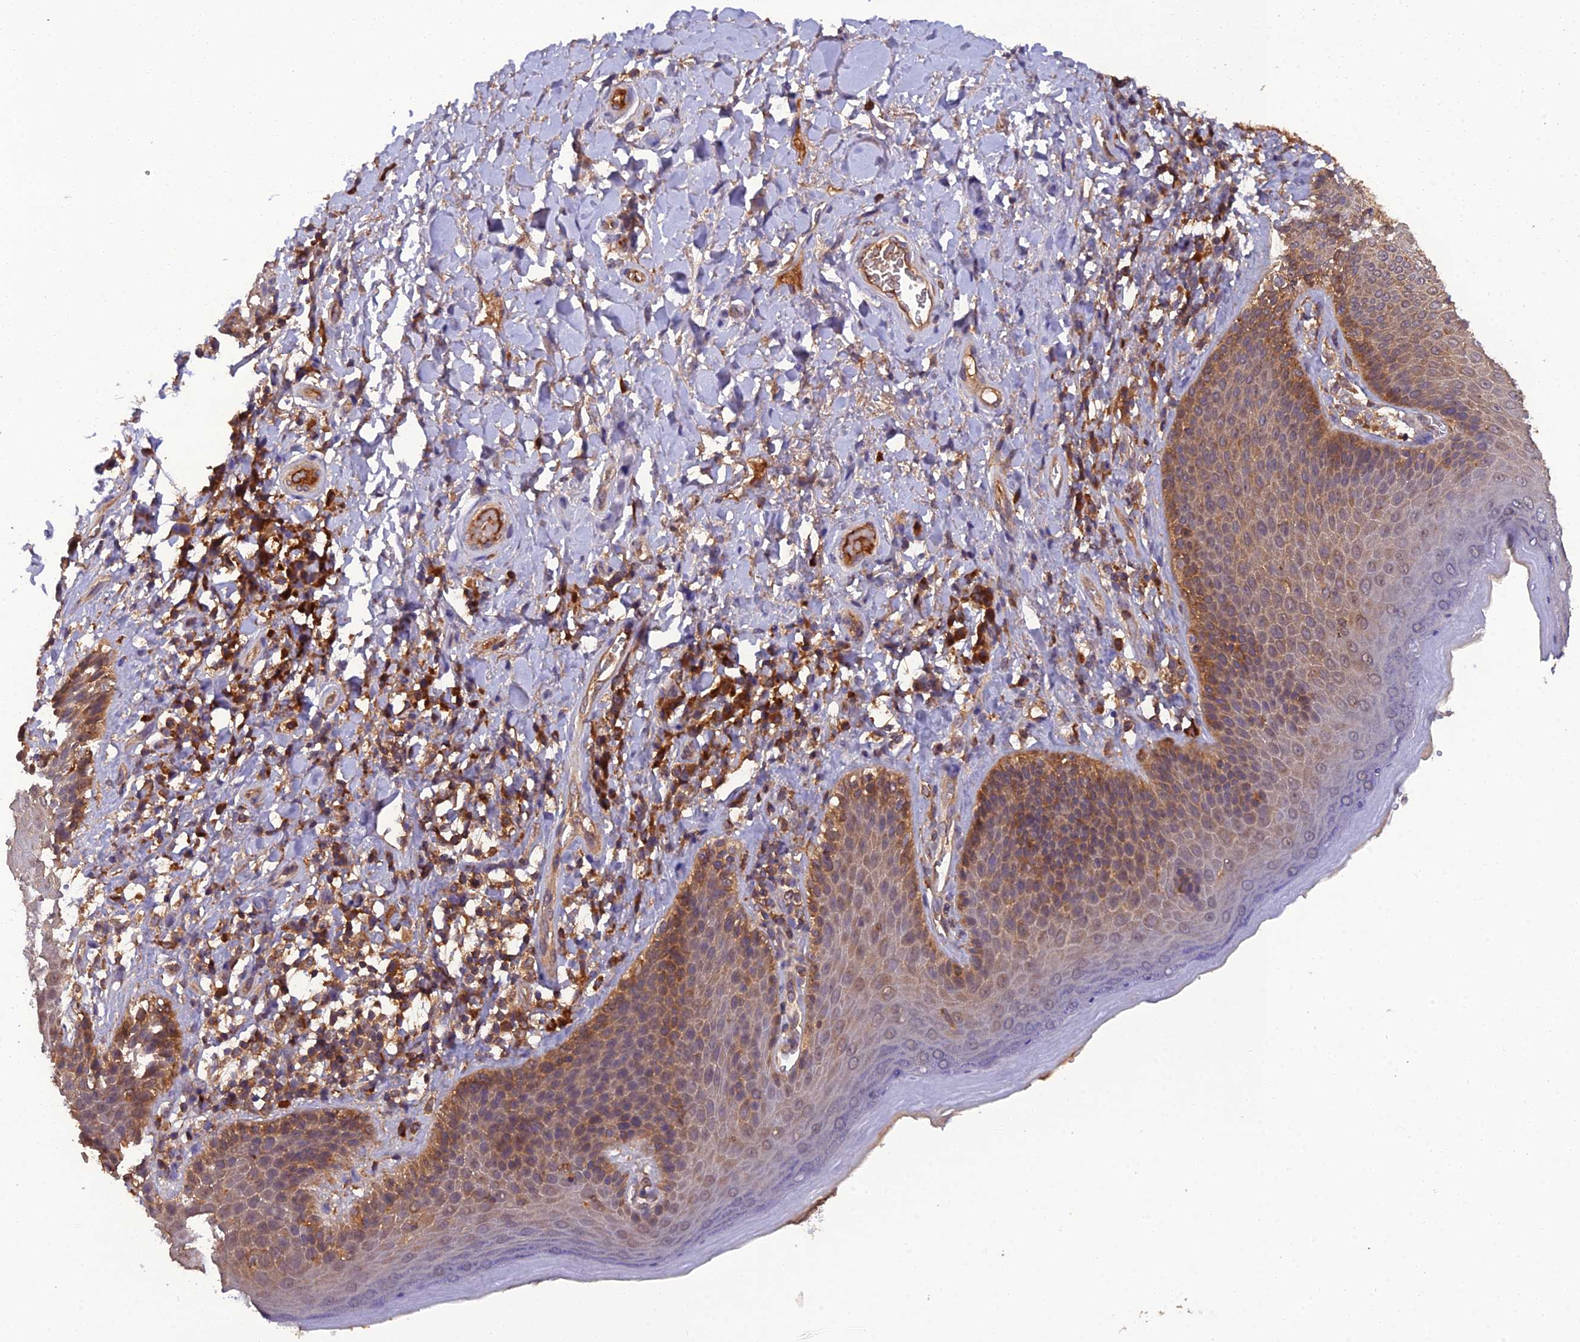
{"staining": {"intensity": "moderate", "quantity": "<25%", "location": "cytoplasmic/membranous"}, "tissue": "skin", "cell_type": "Epidermal cells", "image_type": "normal", "snomed": [{"axis": "morphology", "description": "Normal tissue, NOS"}, {"axis": "topography", "description": "Anal"}], "caption": "Moderate cytoplasmic/membranous protein expression is appreciated in about <25% of epidermal cells in skin.", "gene": "TMEM258", "patient": {"sex": "female", "age": 89}}